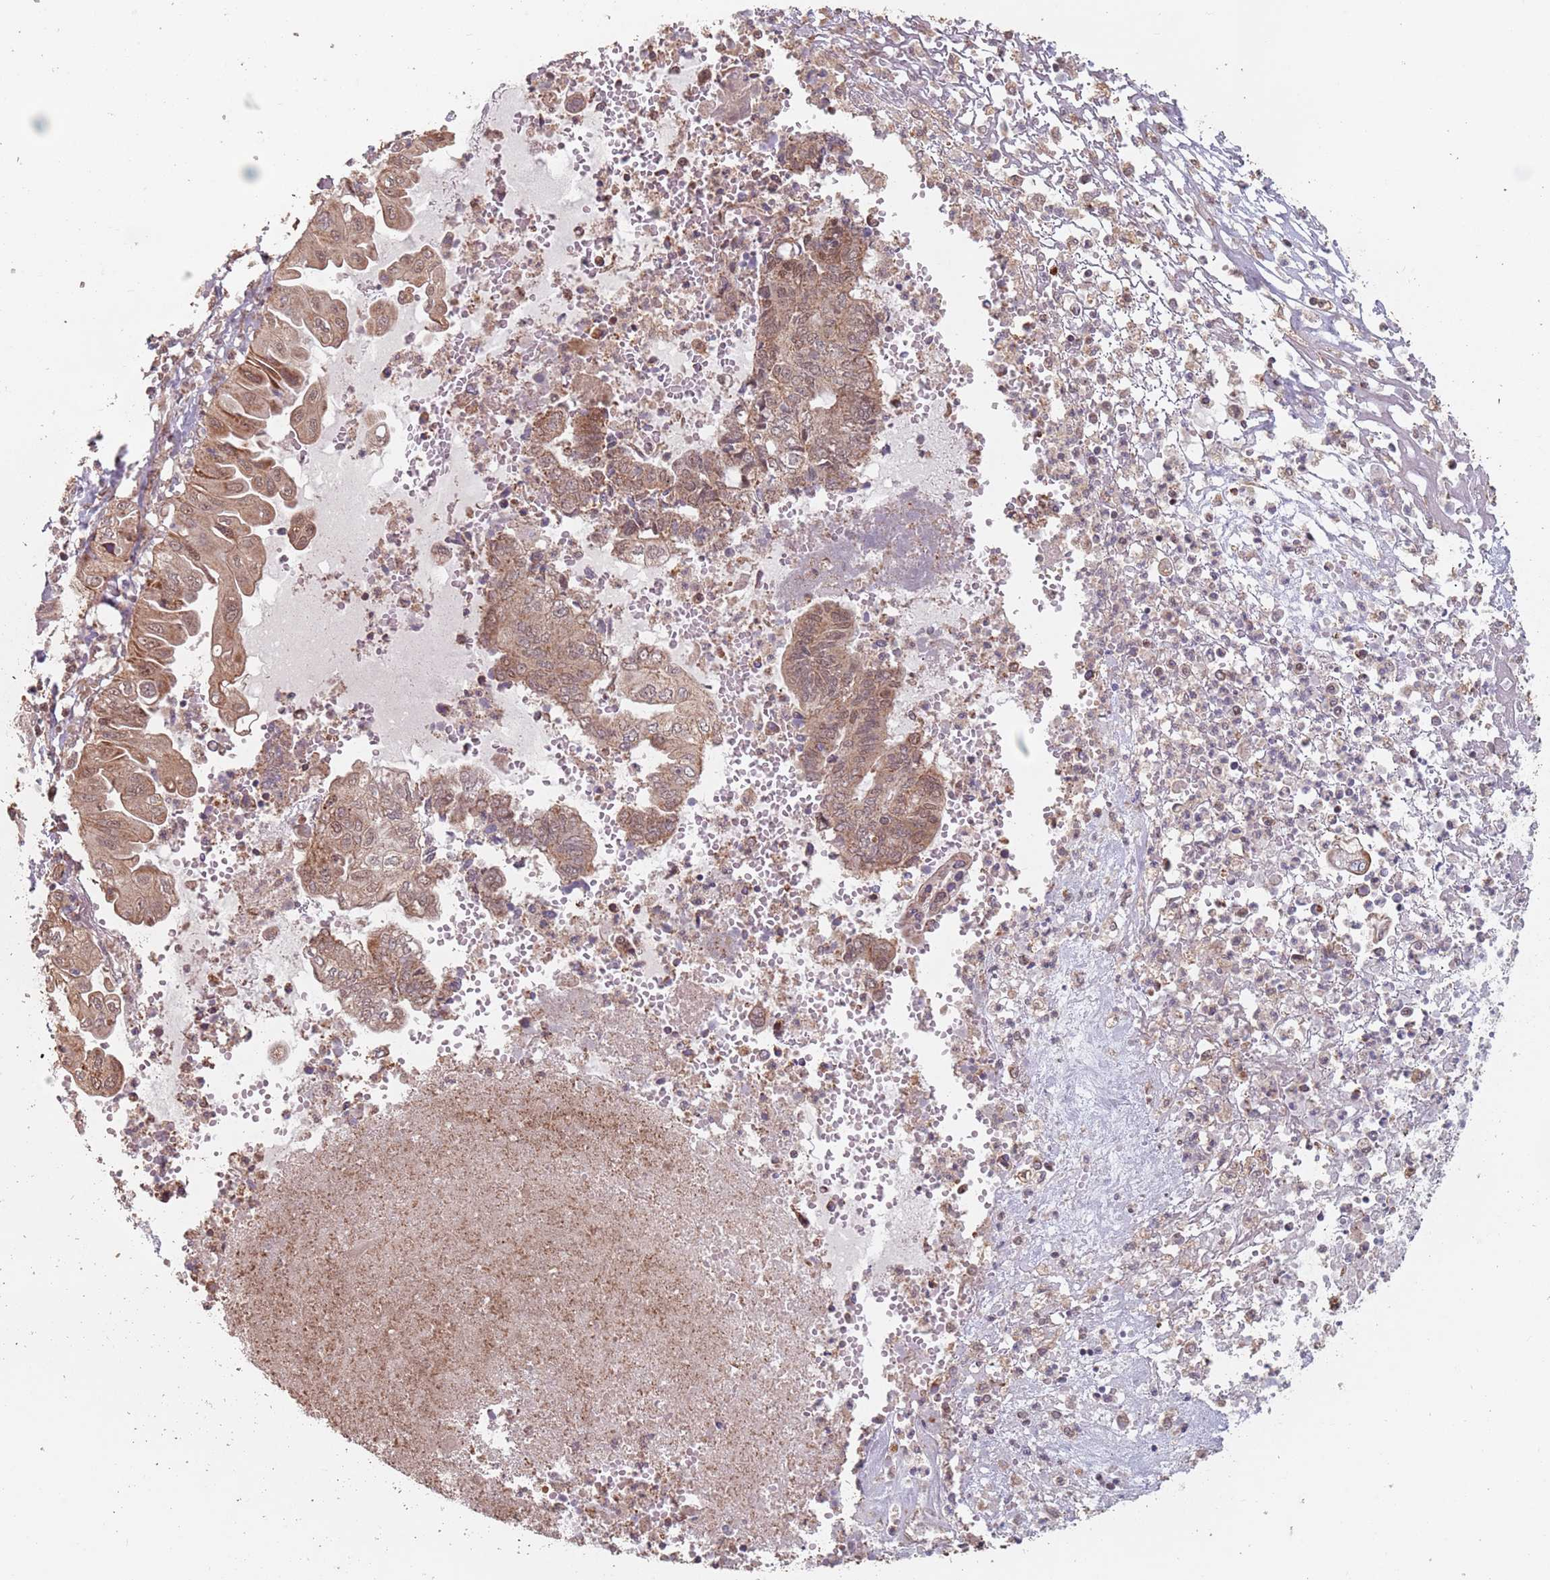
{"staining": {"intensity": "moderate", "quantity": ">75%", "location": "cytoplasmic/membranous,nuclear"}, "tissue": "endometrial cancer", "cell_type": "Tumor cells", "image_type": "cancer", "snomed": [{"axis": "morphology", "description": "Adenocarcinoma, NOS"}, {"axis": "topography", "description": "Uterus"}, {"axis": "topography", "description": "Endometrium"}], "caption": "Endometrial adenocarcinoma tissue reveals moderate cytoplasmic/membranous and nuclear staining in approximately >75% of tumor cells, visualized by immunohistochemistry. Ihc stains the protein of interest in brown and the nuclei are stained blue.", "gene": "VPS52", "patient": {"sex": "female", "age": 70}}